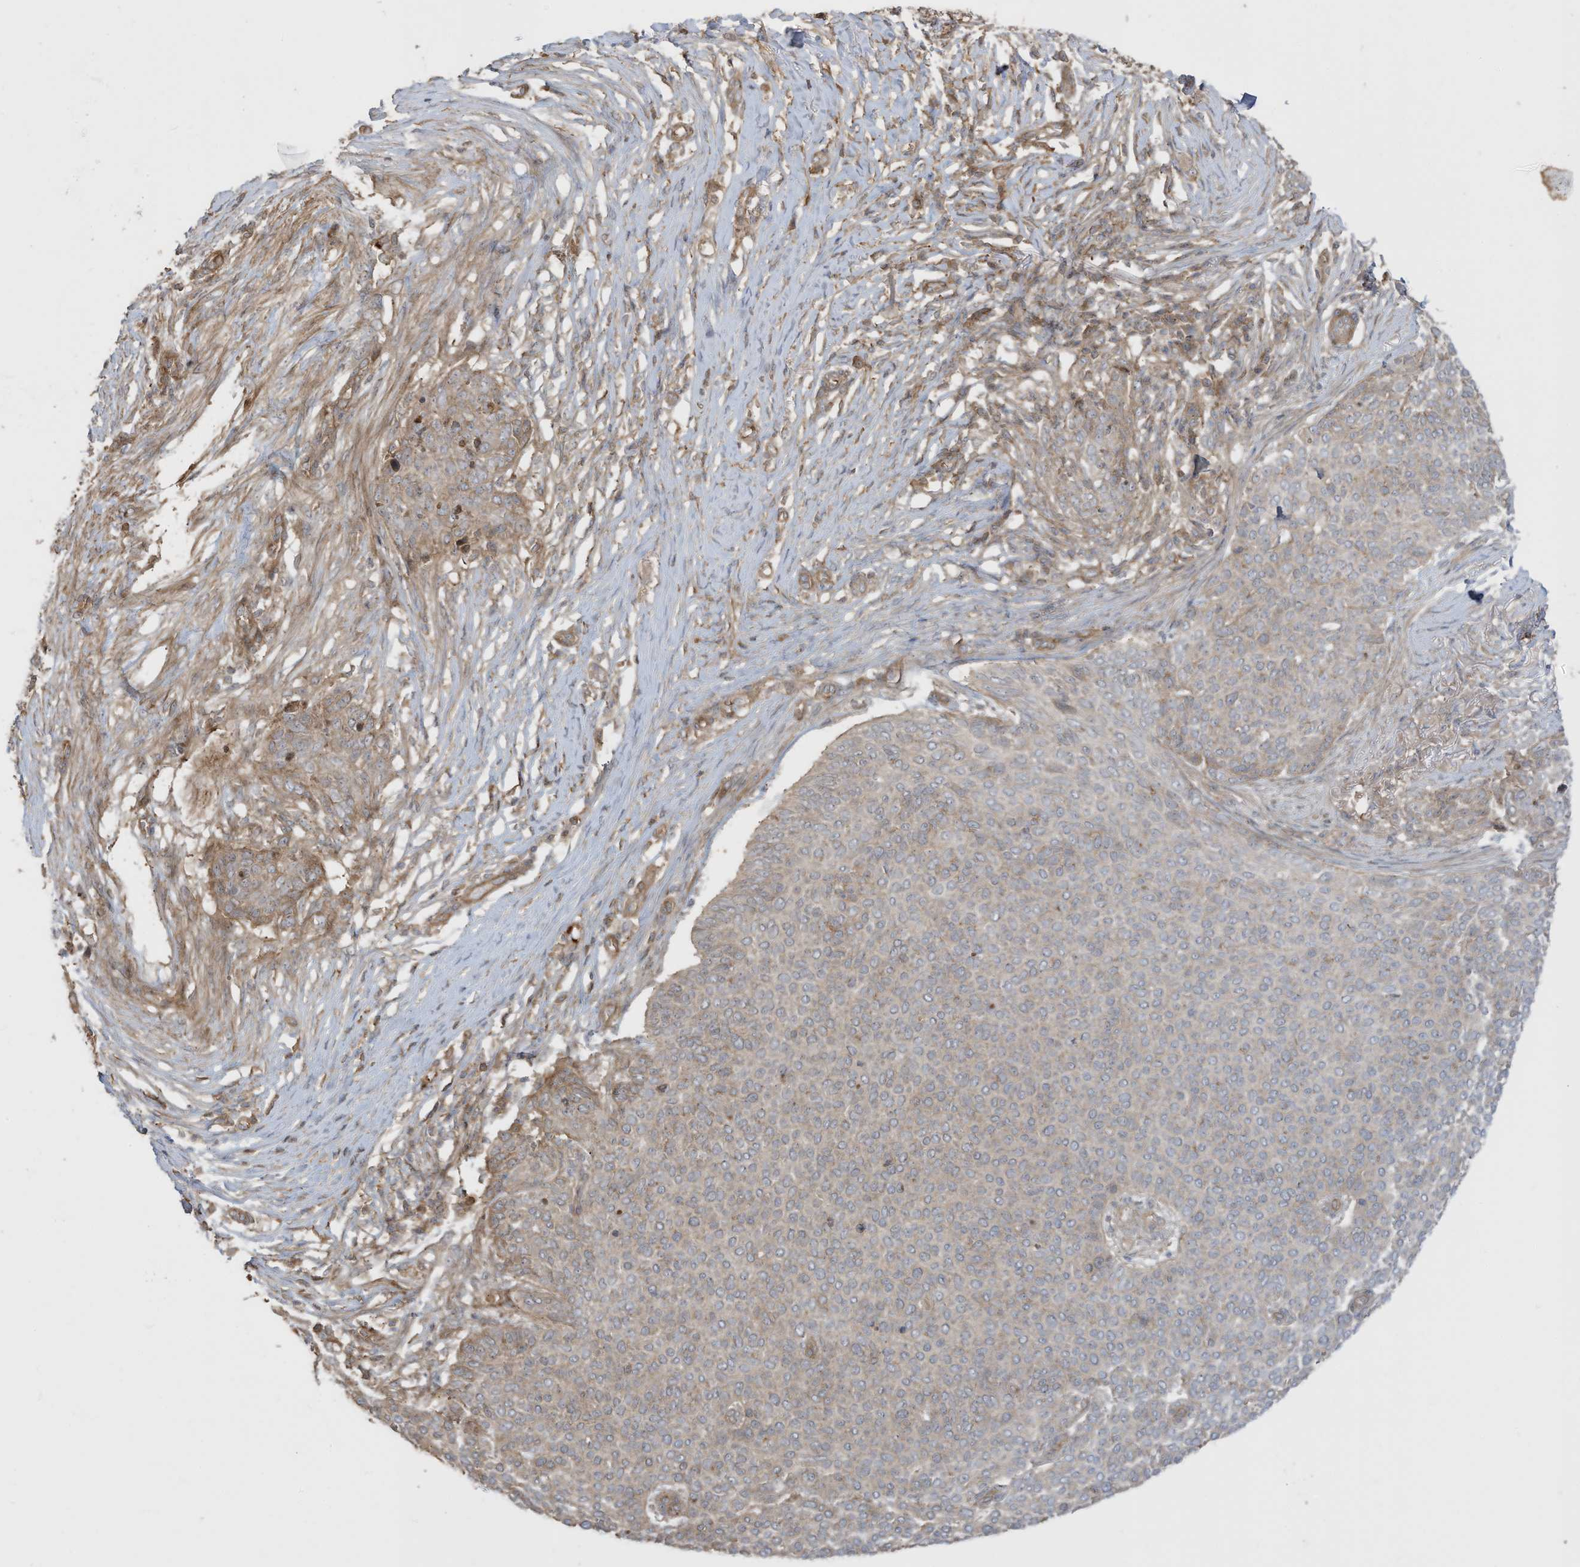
{"staining": {"intensity": "weak", "quantity": ">75%", "location": "cytoplasmic/membranous"}, "tissue": "skin cancer", "cell_type": "Tumor cells", "image_type": "cancer", "snomed": [{"axis": "morphology", "description": "Normal tissue, NOS"}, {"axis": "morphology", "description": "Basal cell carcinoma"}, {"axis": "topography", "description": "Skin"}], "caption": "Immunohistochemistry of basal cell carcinoma (skin) exhibits low levels of weak cytoplasmic/membranous expression in about >75% of tumor cells. The staining was performed using DAB (3,3'-diaminobenzidine), with brown indicating positive protein expression. Nuclei are stained blue with hematoxylin.", "gene": "ENTR1", "patient": {"sex": "male", "age": 50}}